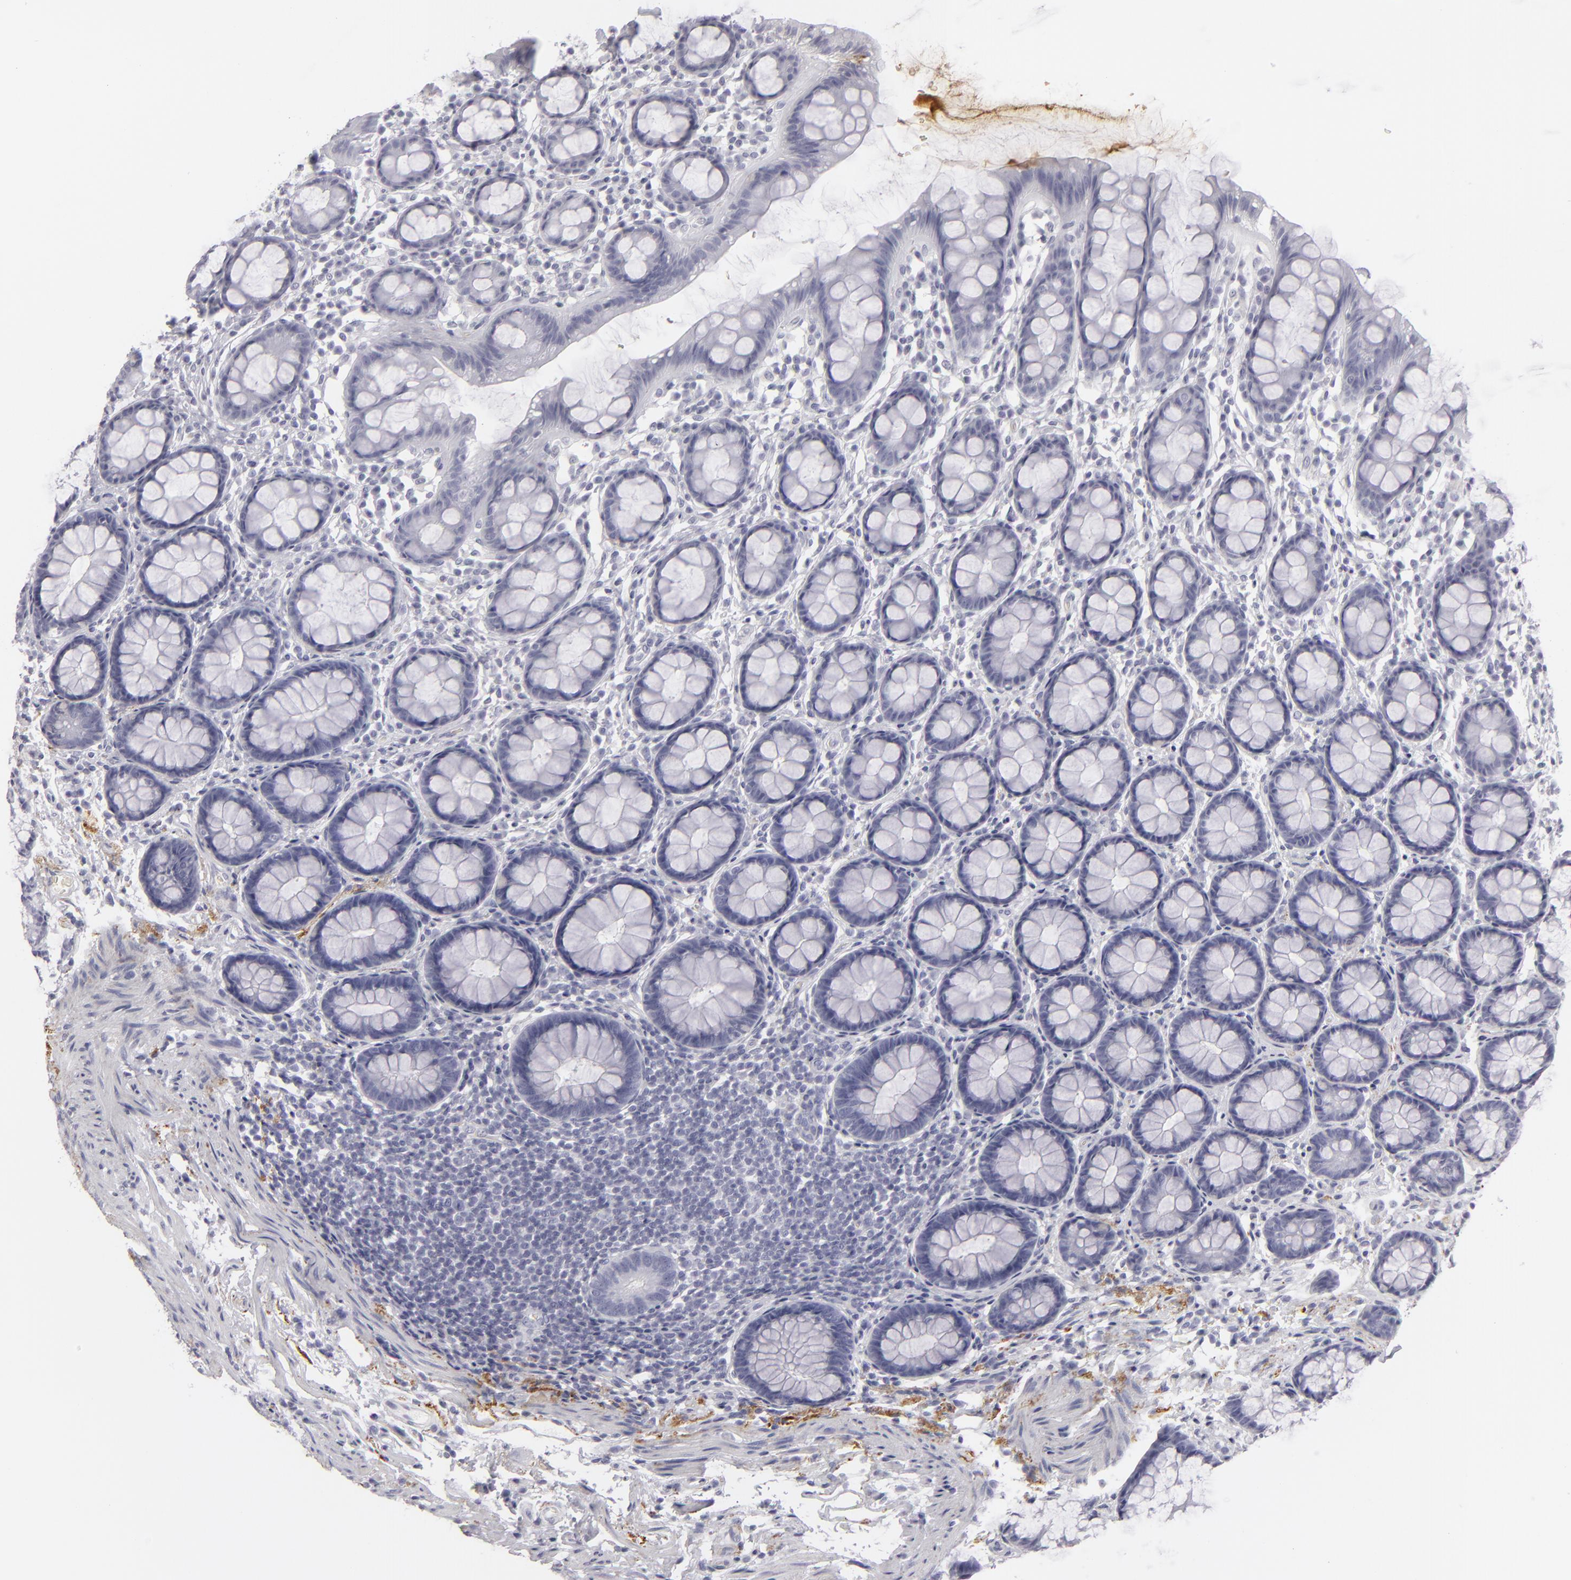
{"staining": {"intensity": "negative", "quantity": "none", "location": "none"}, "tissue": "rectum", "cell_type": "Glandular cells", "image_type": "normal", "snomed": [{"axis": "morphology", "description": "Normal tissue, NOS"}, {"axis": "topography", "description": "Rectum"}], "caption": "The immunohistochemistry (IHC) histopathology image has no significant staining in glandular cells of rectum.", "gene": "C9", "patient": {"sex": "male", "age": 92}}